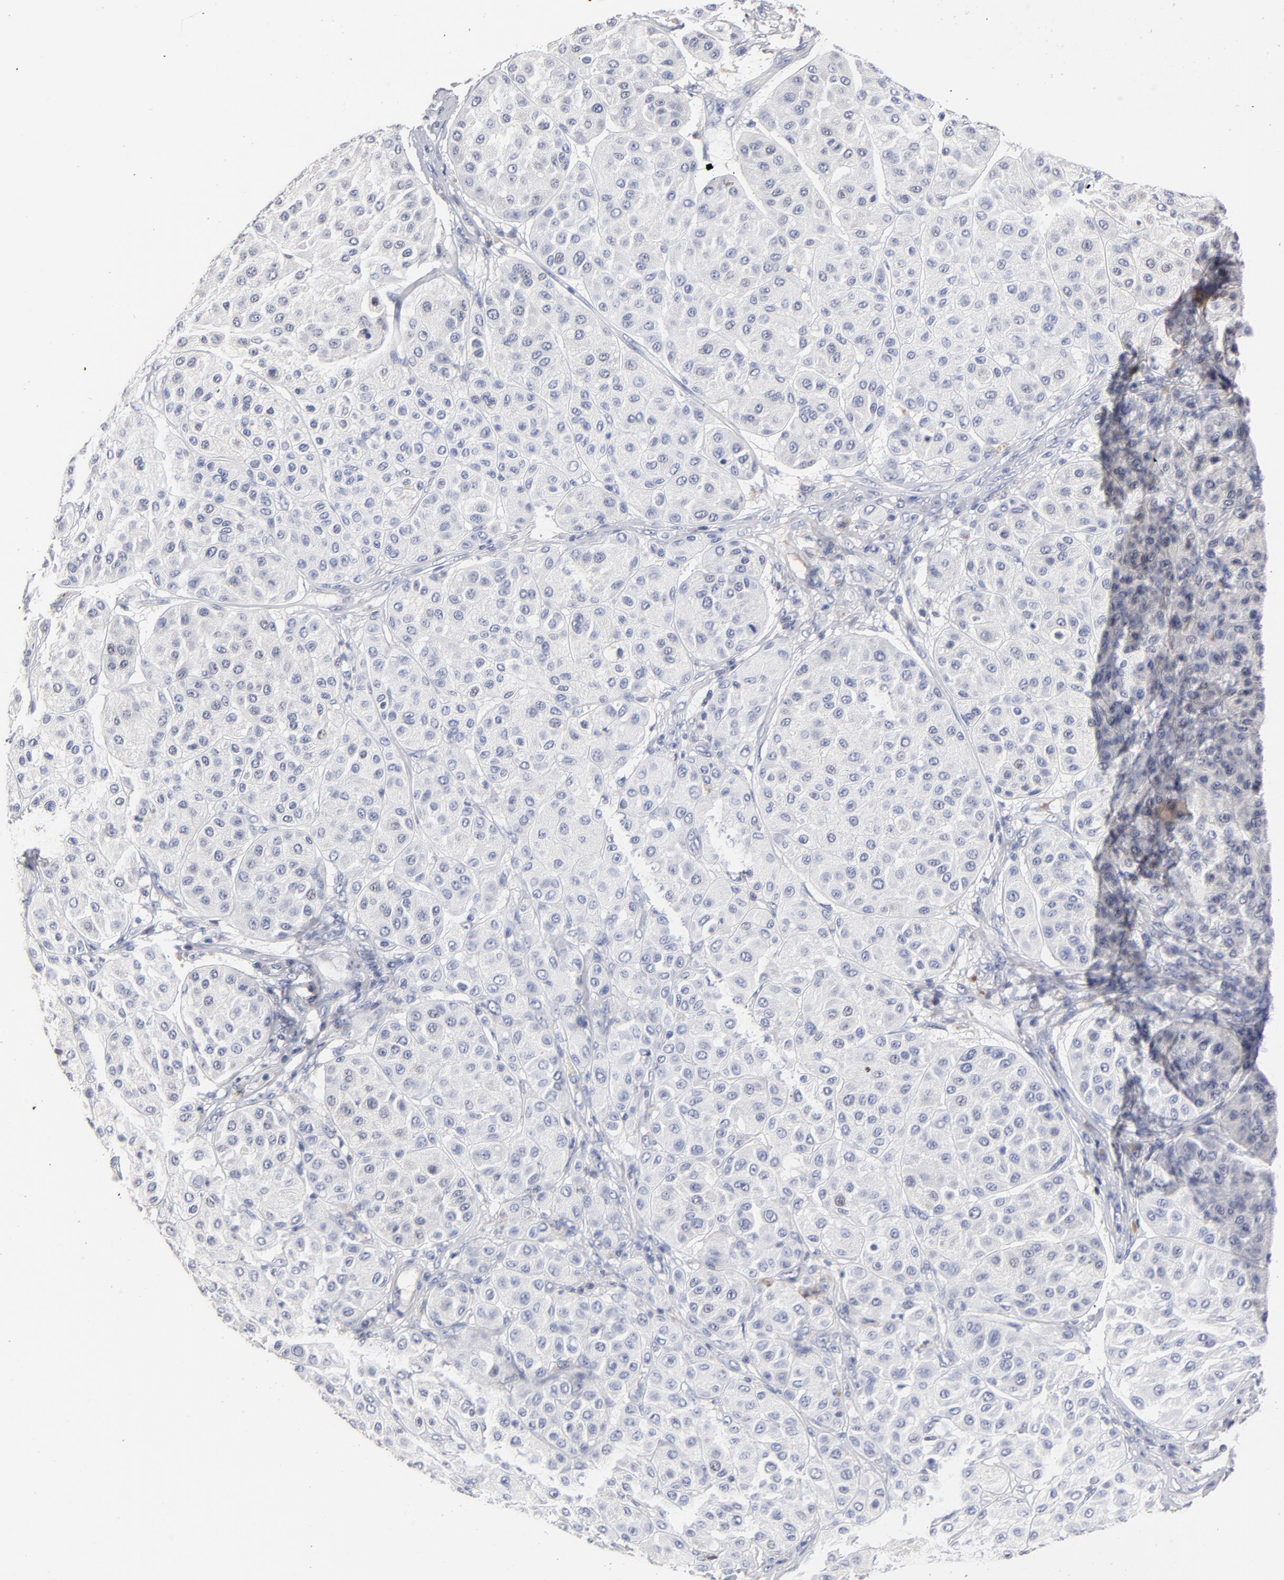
{"staining": {"intensity": "negative", "quantity": "none", "location": "none"}, "tissue": "melanoma", "cell_type": "Tumor cells", "image_type": "cancer", "snomed": [{"axis": "morphology", "description": "Normal tissue, NOS"}, {"axis": "morphology", "description": "Malignant melanoma, Metastatic site"}, {"axis": "topography", "description": "Skin"}], "caption": "Malignant melanoma (metastatic site) was stained to show a protein in brown. There is no significant expression in tumor cells.", "gene": "TRAT1", "patient": {"sex": "male", "age": 41}}